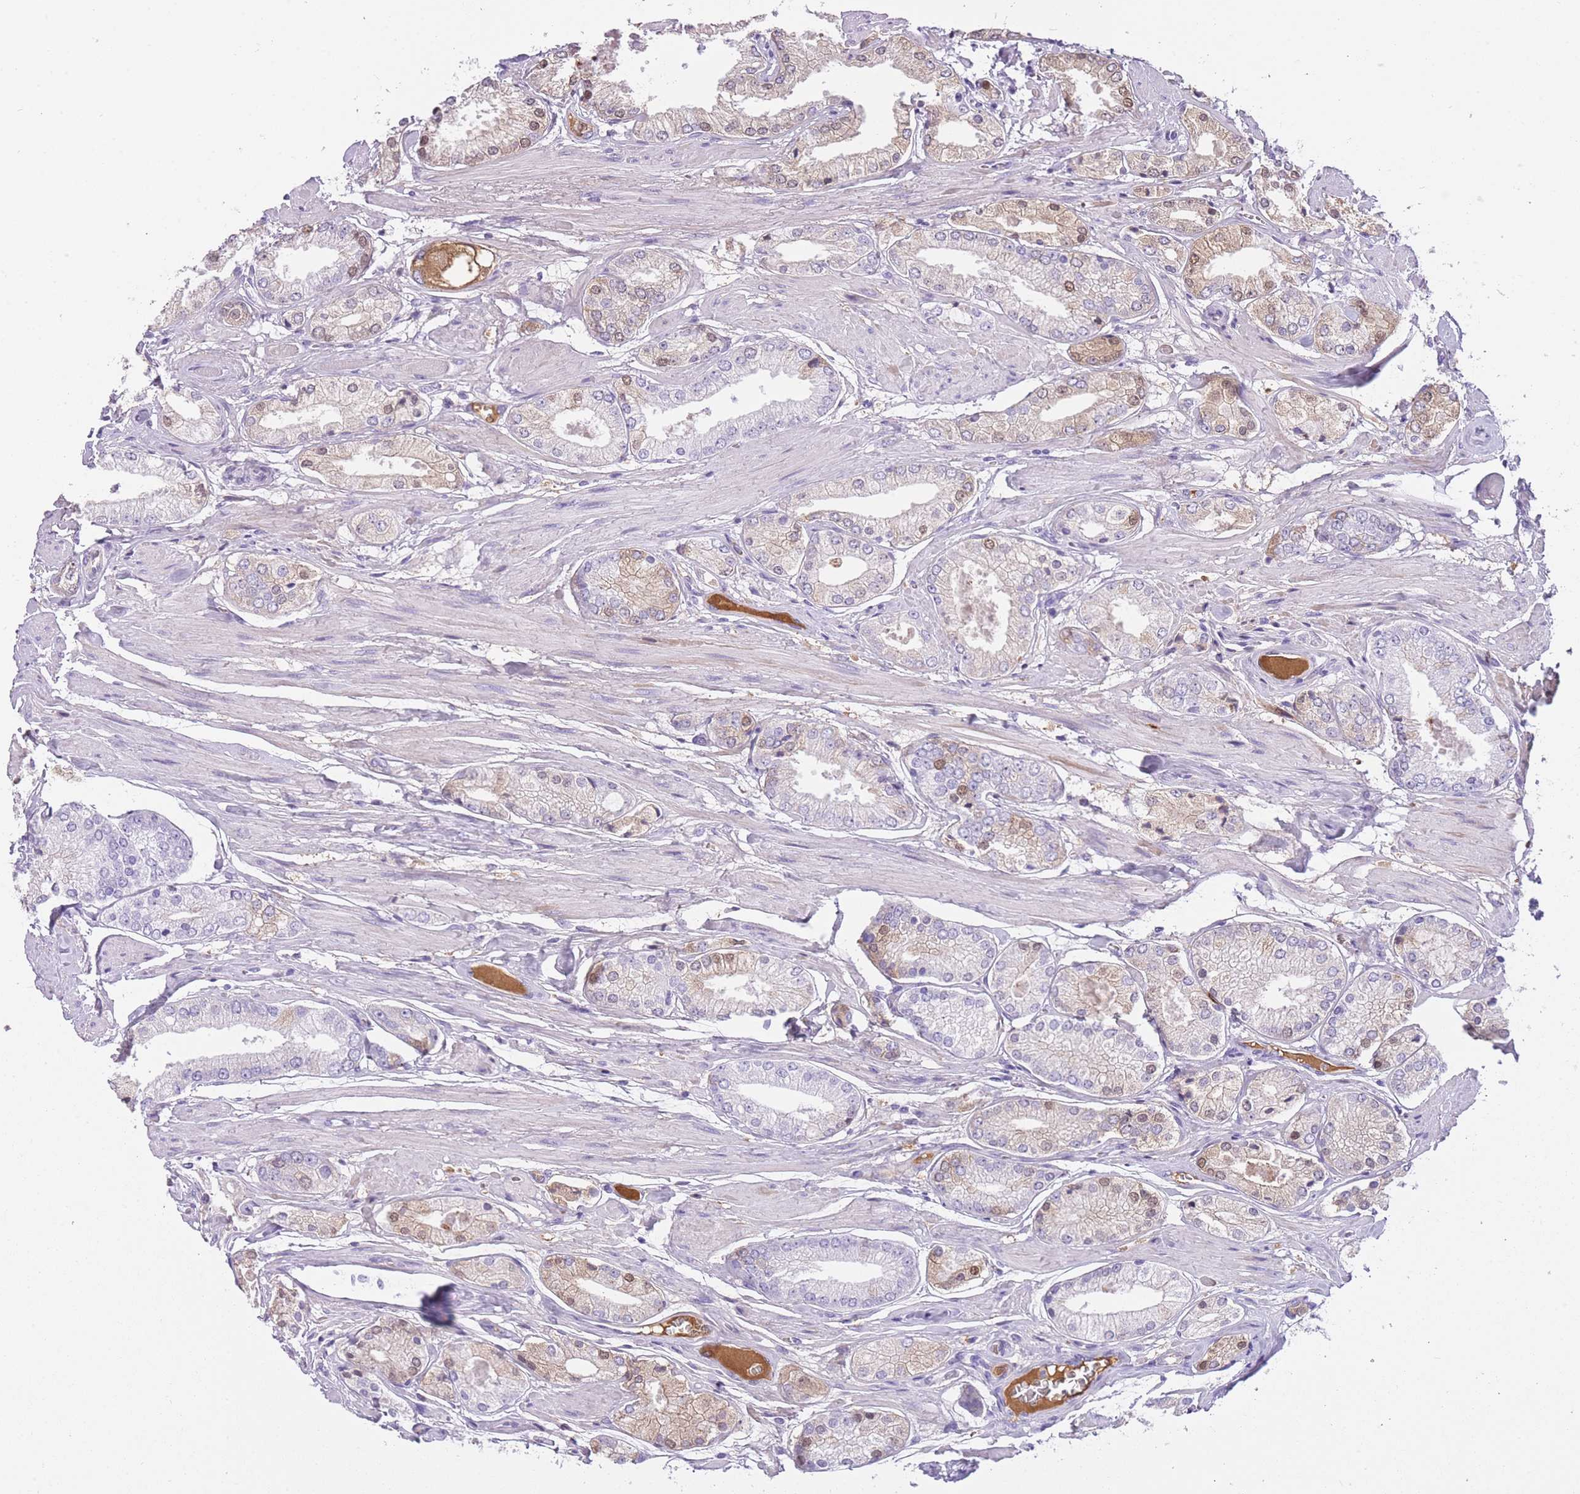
{"staining": {"intensity": "moderate", "quantity": "25%-75%", "location": "cytoplasmic/membranous,nuclear"}, "tissue": "prostate cancer", "cell_type": "Tumor cells", "image_type": "cancer", "snomed": [{"axis": "morphology", "description": "Adenocarcinoma, High grade"}, {"axis": "topography", "description": "Prostate and seminal vesicle, NOS"}], "caption": "DAB immunohistochemical staining of human prostate cancer exhibits moderate cytoplasmic/membranous and nuclear protein expression in approximately 25%-75% of tumor cells.", "gene": "GNAT1", "patient": {"sex": "male", "age": 64}}